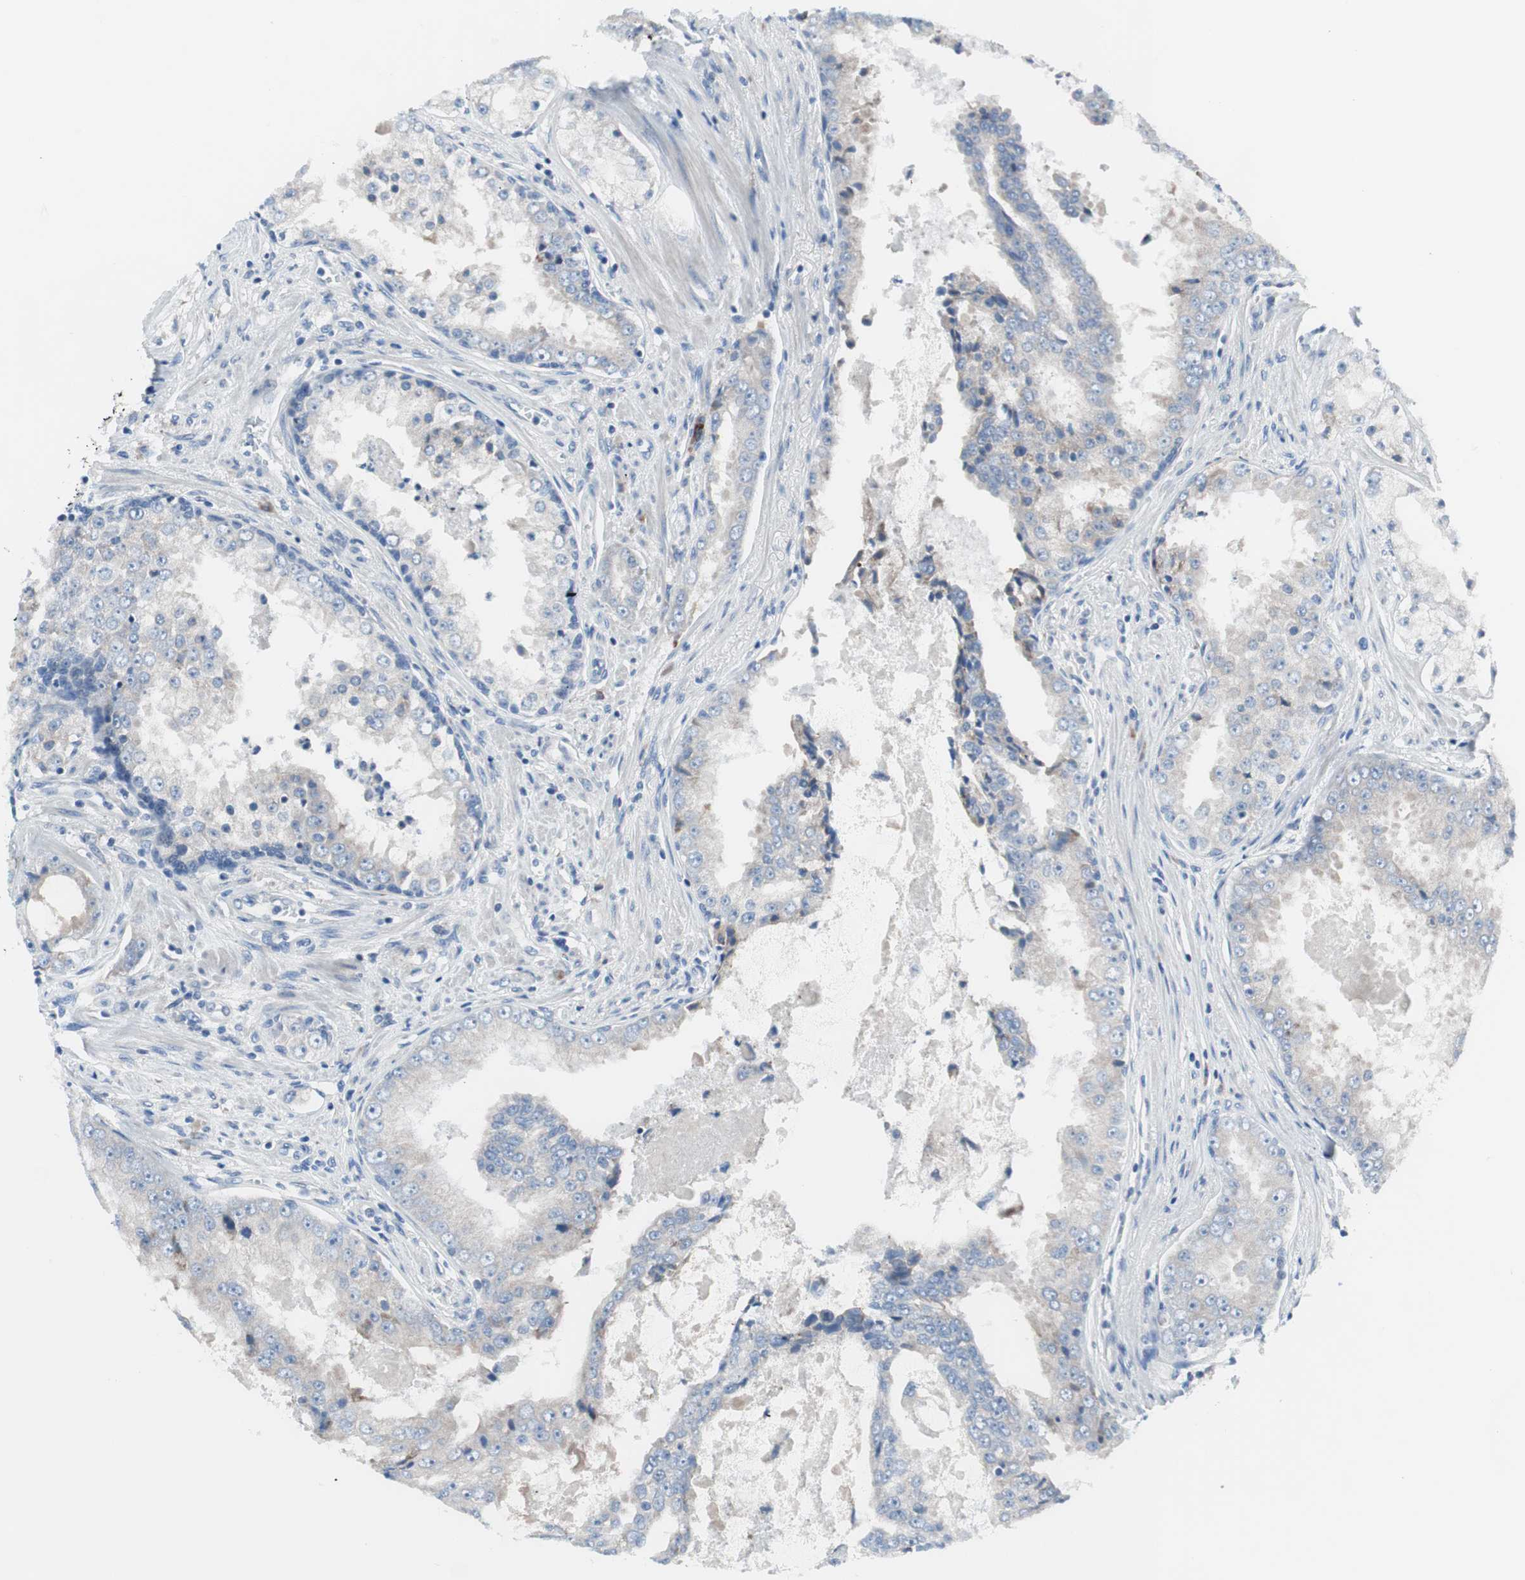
{"staining": {"intensity": "negative", "quantity": "none", "location": "none"}, "tissue": "prostate cancer", "cell_type": "Tumor cells", "image_type": "cancer", "snomed": [{"axis": "morphology", "description": "Adenocarcinoma, High grade"}, {"axis": "topography", "description": "Prostate"}], "caption": "Immunohistochemistry image of human prostate cancer (high-grade adenocarcinoma) stained for a protein (brown), which exhibits no expression in tumor cells.", "gene": "KANSL1", "patient": {"sex": "male", "age": 73}}